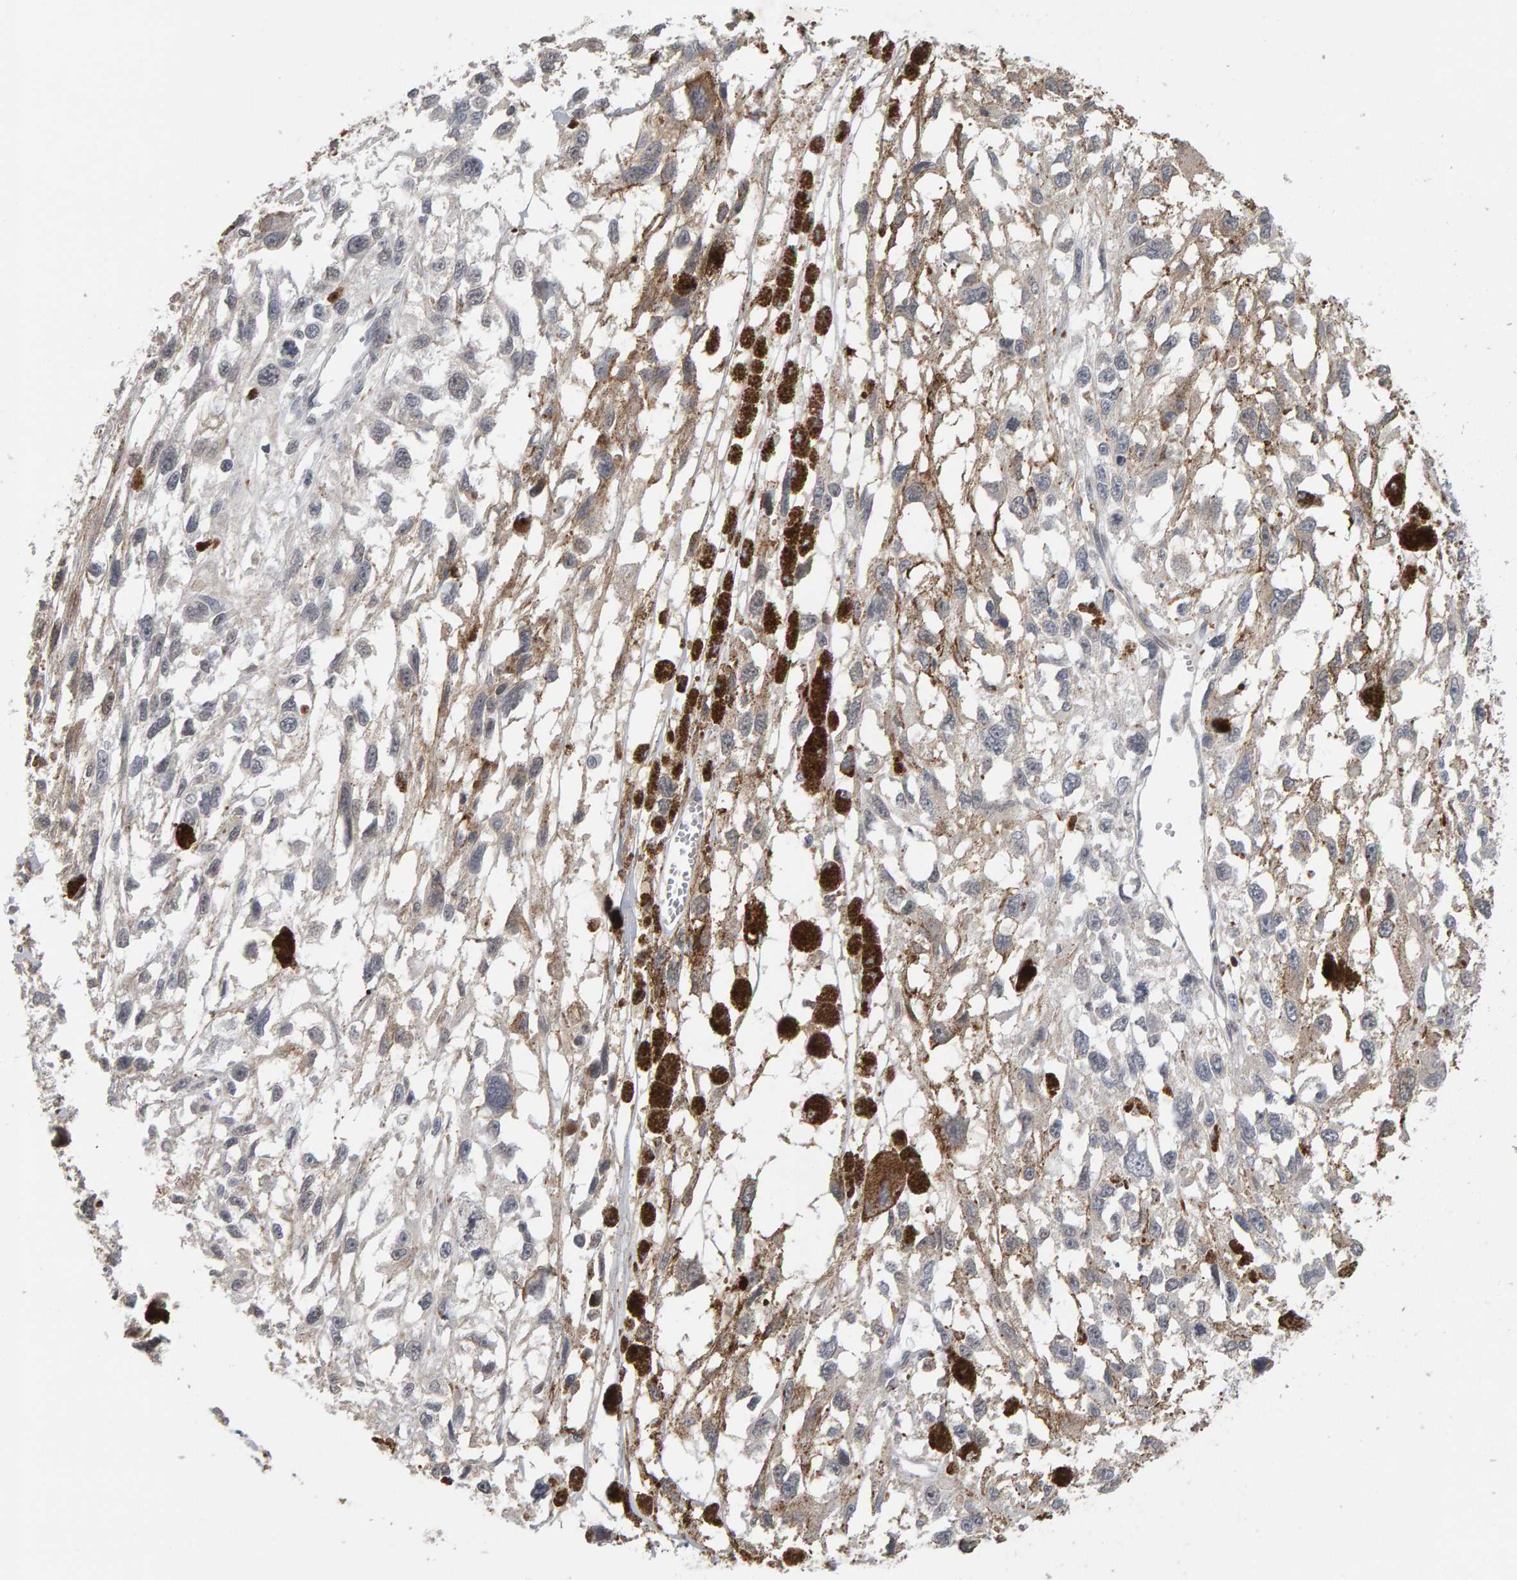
{"staining": {"intensity": "negative", "quantity": "none", "location": "none"}, "tissue": "melanoma", "cell_type": "Tumor cells", "image_type": "cancer", "snomed": [{"axis": "morphology", "description": "Malignant melanoma, Metastatic site"}, {"axis": "topography", "description": "Lymph node"}], "caption": "A micrograph of malignant melanoma (metastatic site) stained for a protein exhibits no brown staining in tumor cells. Nuclei are stained in blue.", "gene": "TEFM", "patient": {"sex": "male", "age": 59}}